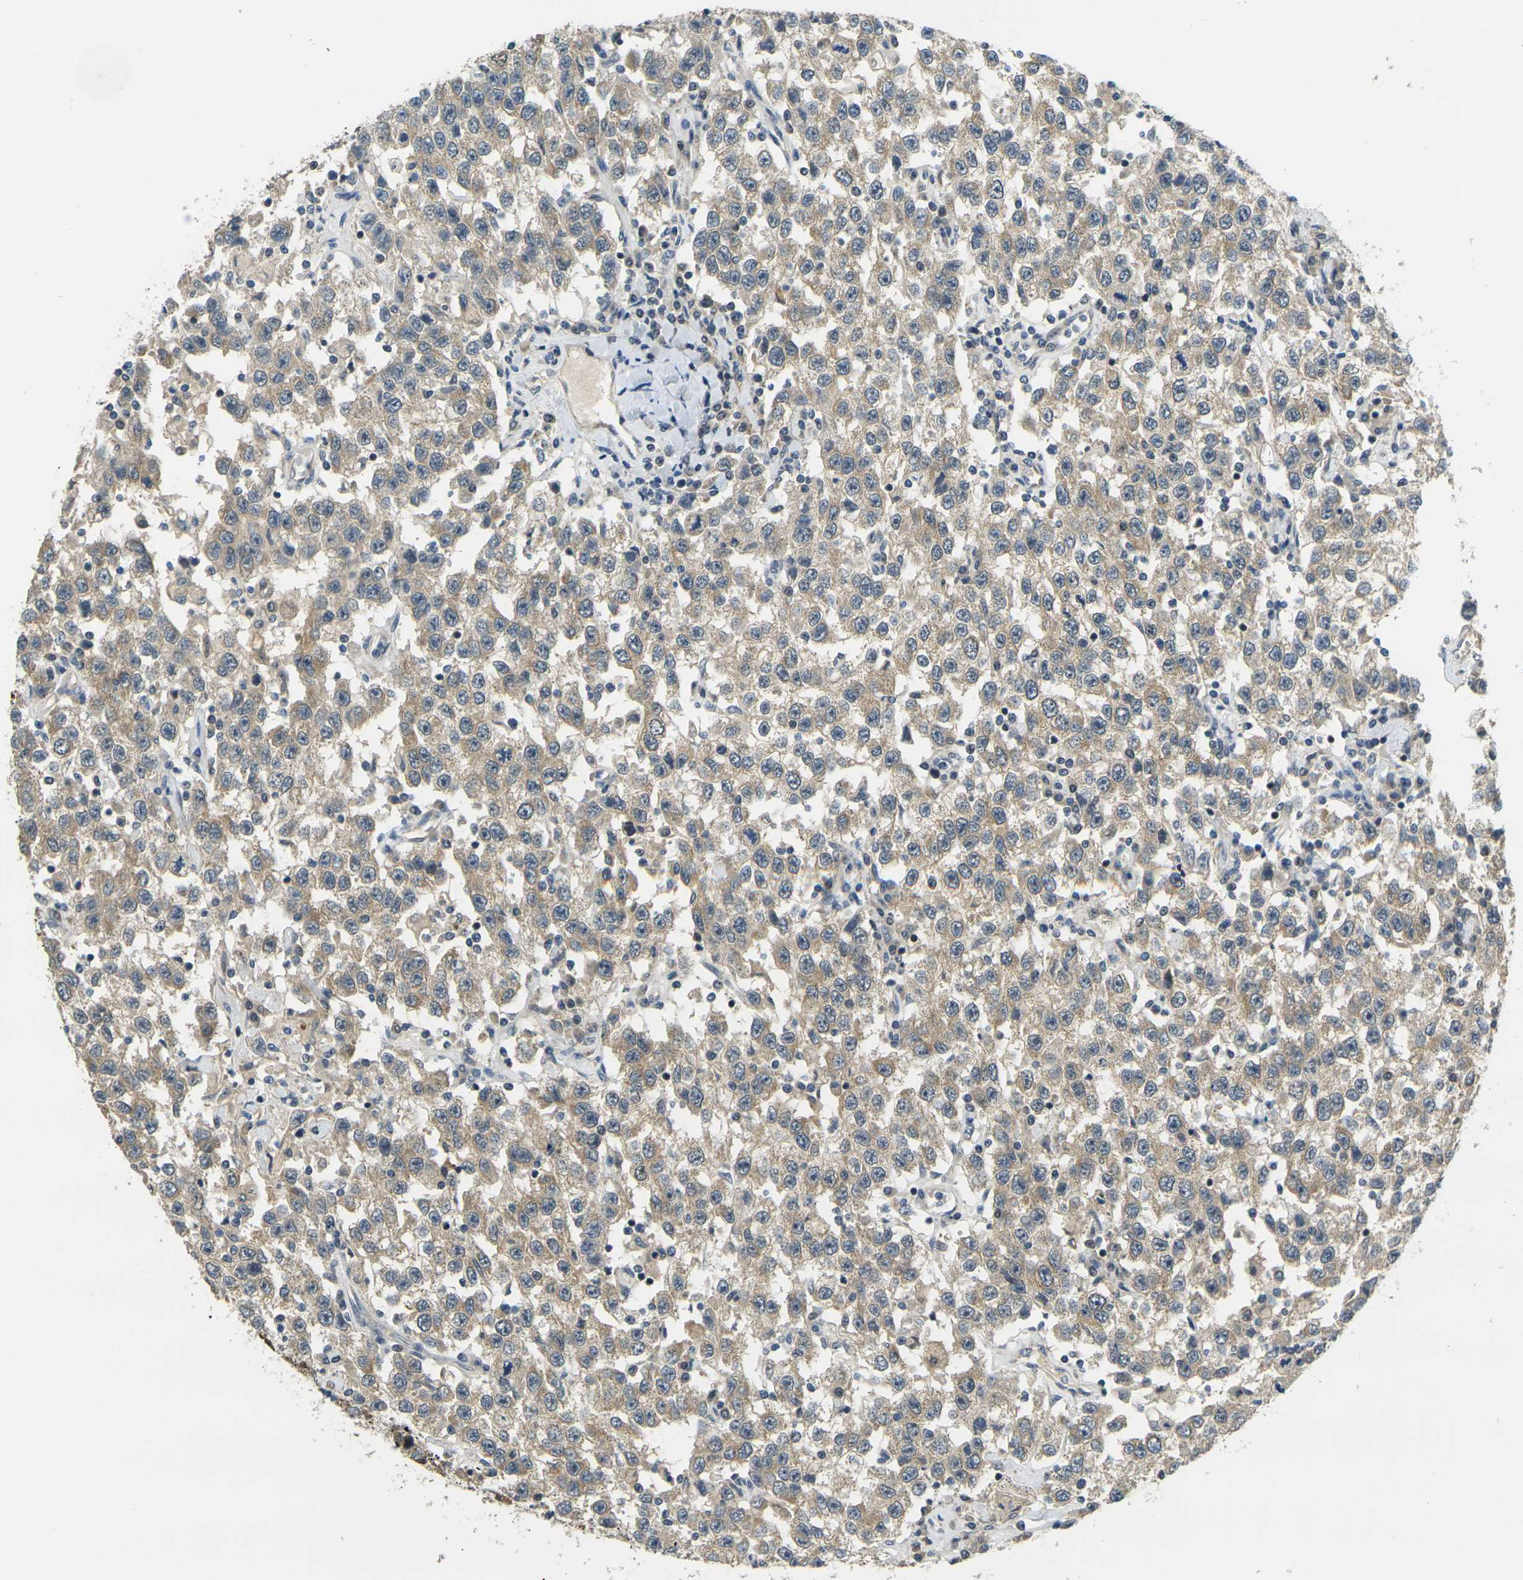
{"staining": {"intensity": "weak", "quantity": ">75%", "location": "cytoplasmic/membranous"}, "tissue": "testis cancer", "cell_type": "Tumor cells", "image_type": "cancer", "snomed": [{"axis": "morphology", "description": "Seminoma, NOS"}, {"axis": "topography", "description": "Testis"}], "caption": "Protein analysis of testis seminoma tissue demonstrates weak cytoplasmic/membranous staining in approximately >75% of tumor cells. (brown staining indicates protein expression, while blue staining denotes nuclei).", "gene": "KLHL8", "patient": {"sex": "male", "age": 41}}